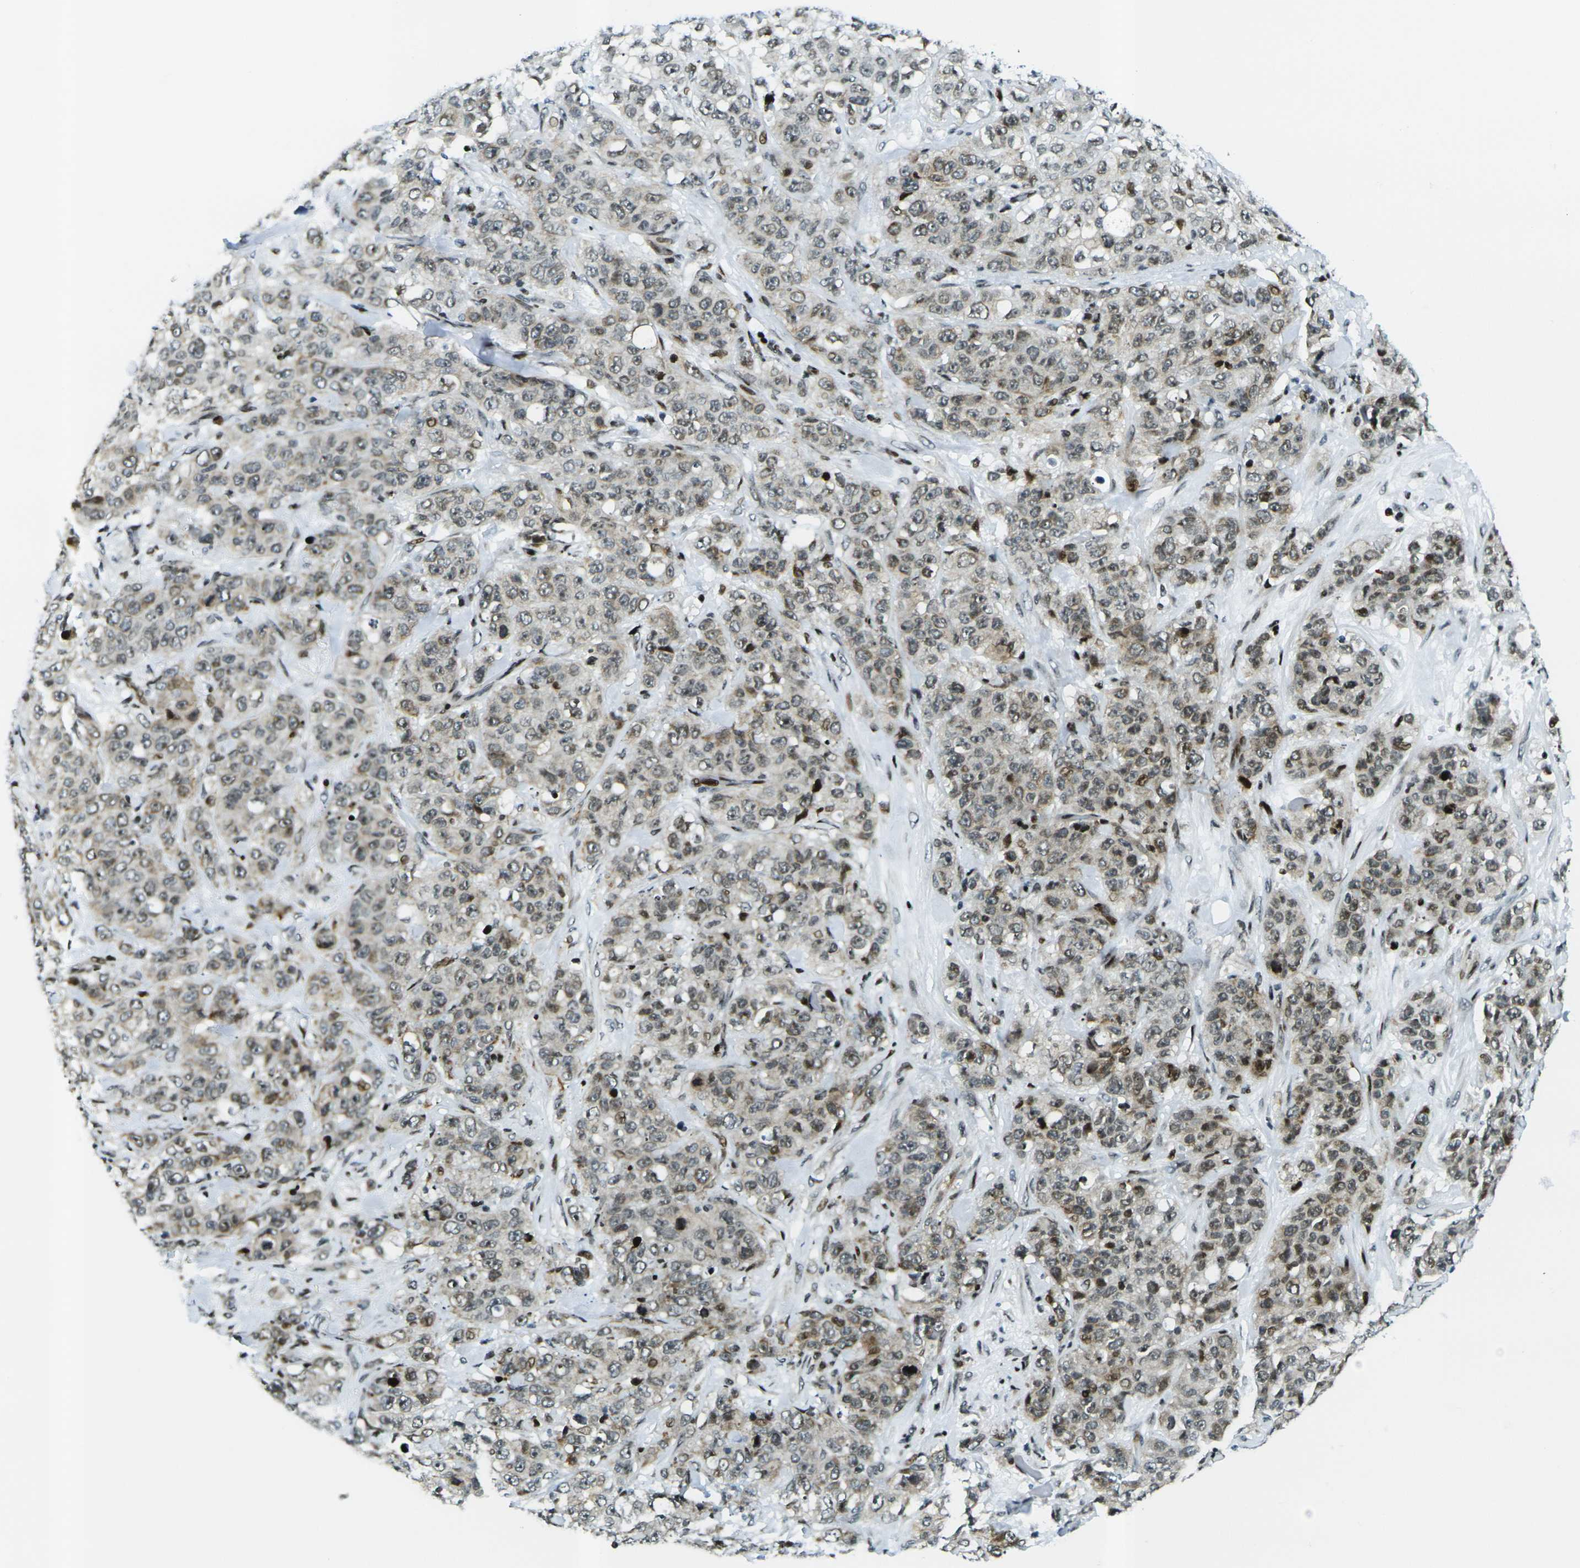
{"staining": {"intensity": "moderate", "quantity": ">75%", "location": "cytoplasmic/membranous,nuclear"}, "tissue": "stomach cancer", "cell_type": "Tumor cells", "image_type": "cancer", "snomed": [{"axis": "morphology", "description": "Adenocarcinoma, NOS"}, {"axis": "topography", "description": "Stomach"}], "caption": "IHC staining of adenocarcinoma (stomach), which displays medium levels of moderate cytoplasmic/membranous and nuclear staining in about >75% of tumor cells indicating moderate cytoplasmic/membranous and nuclear protein staining. The staining was performed using DAB (3,3'-diaminobenzidine) (brown) for protein detection and nuclei were counterstained in hematoxylin (blue).", "gene": "H3-3A", "patient": {"sex": "male", "age": 48}}